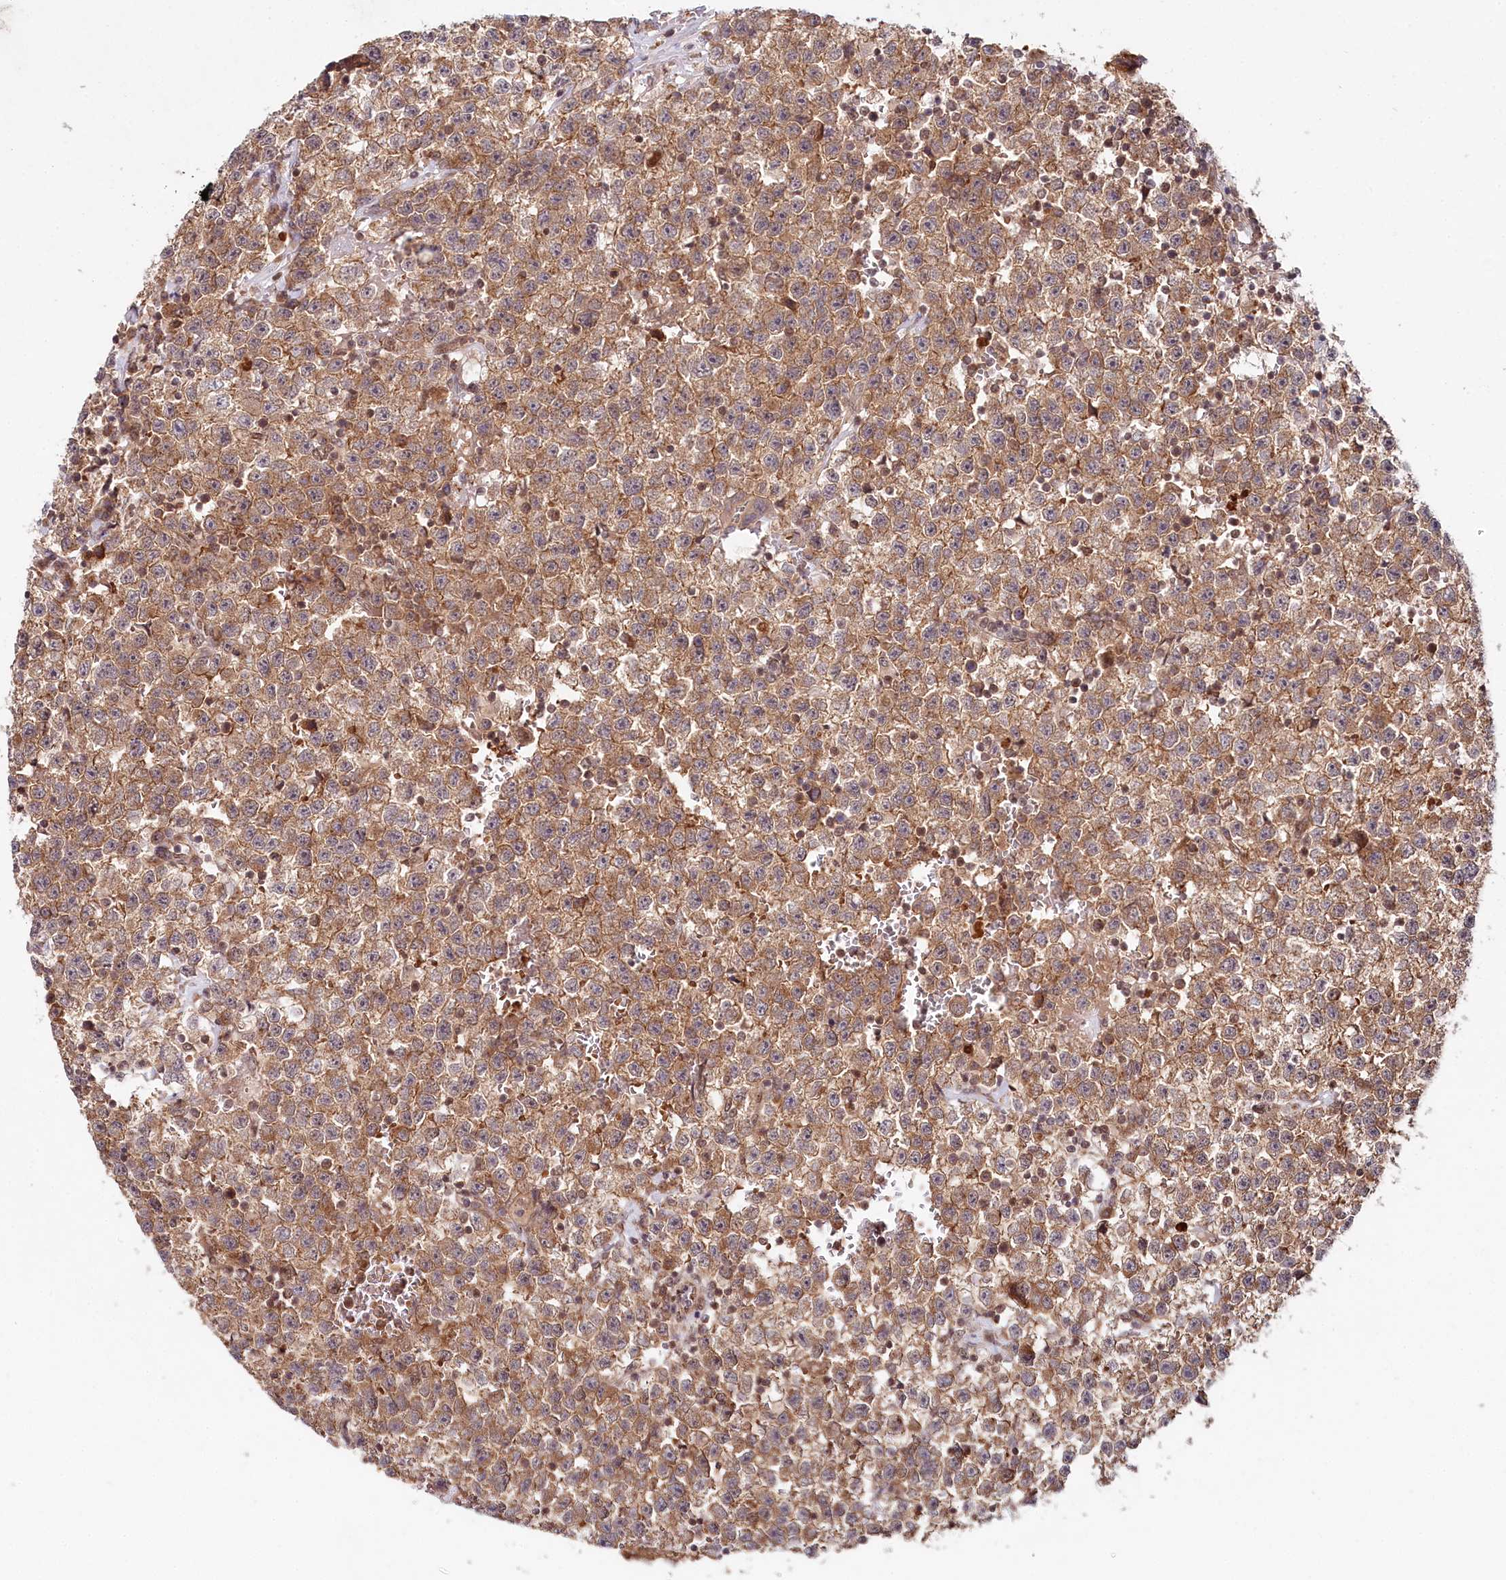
{"staining": {"intensity": "moderate", "quantity": ">75%", "location": "cytoplasmic/membranous"}, "tissue": "testis cancer", "cell_type": "Tumor cells", "image_type": "cancer", "snomed": [{"axis": "morphology", "description": "Seminoma, NOS"}, {"axis": "topography", "description": "Testis"}], "caption": "Testis cancer (seminoma) stained with DAB (3,3'-diaminobenzidine) IHC displays medium levels of moderate cytoplasmic/membranous positivity in approximately >75% of tumor cells.", "gene": "CCDC65", "patient": {"sex": "male", "age": 22}}